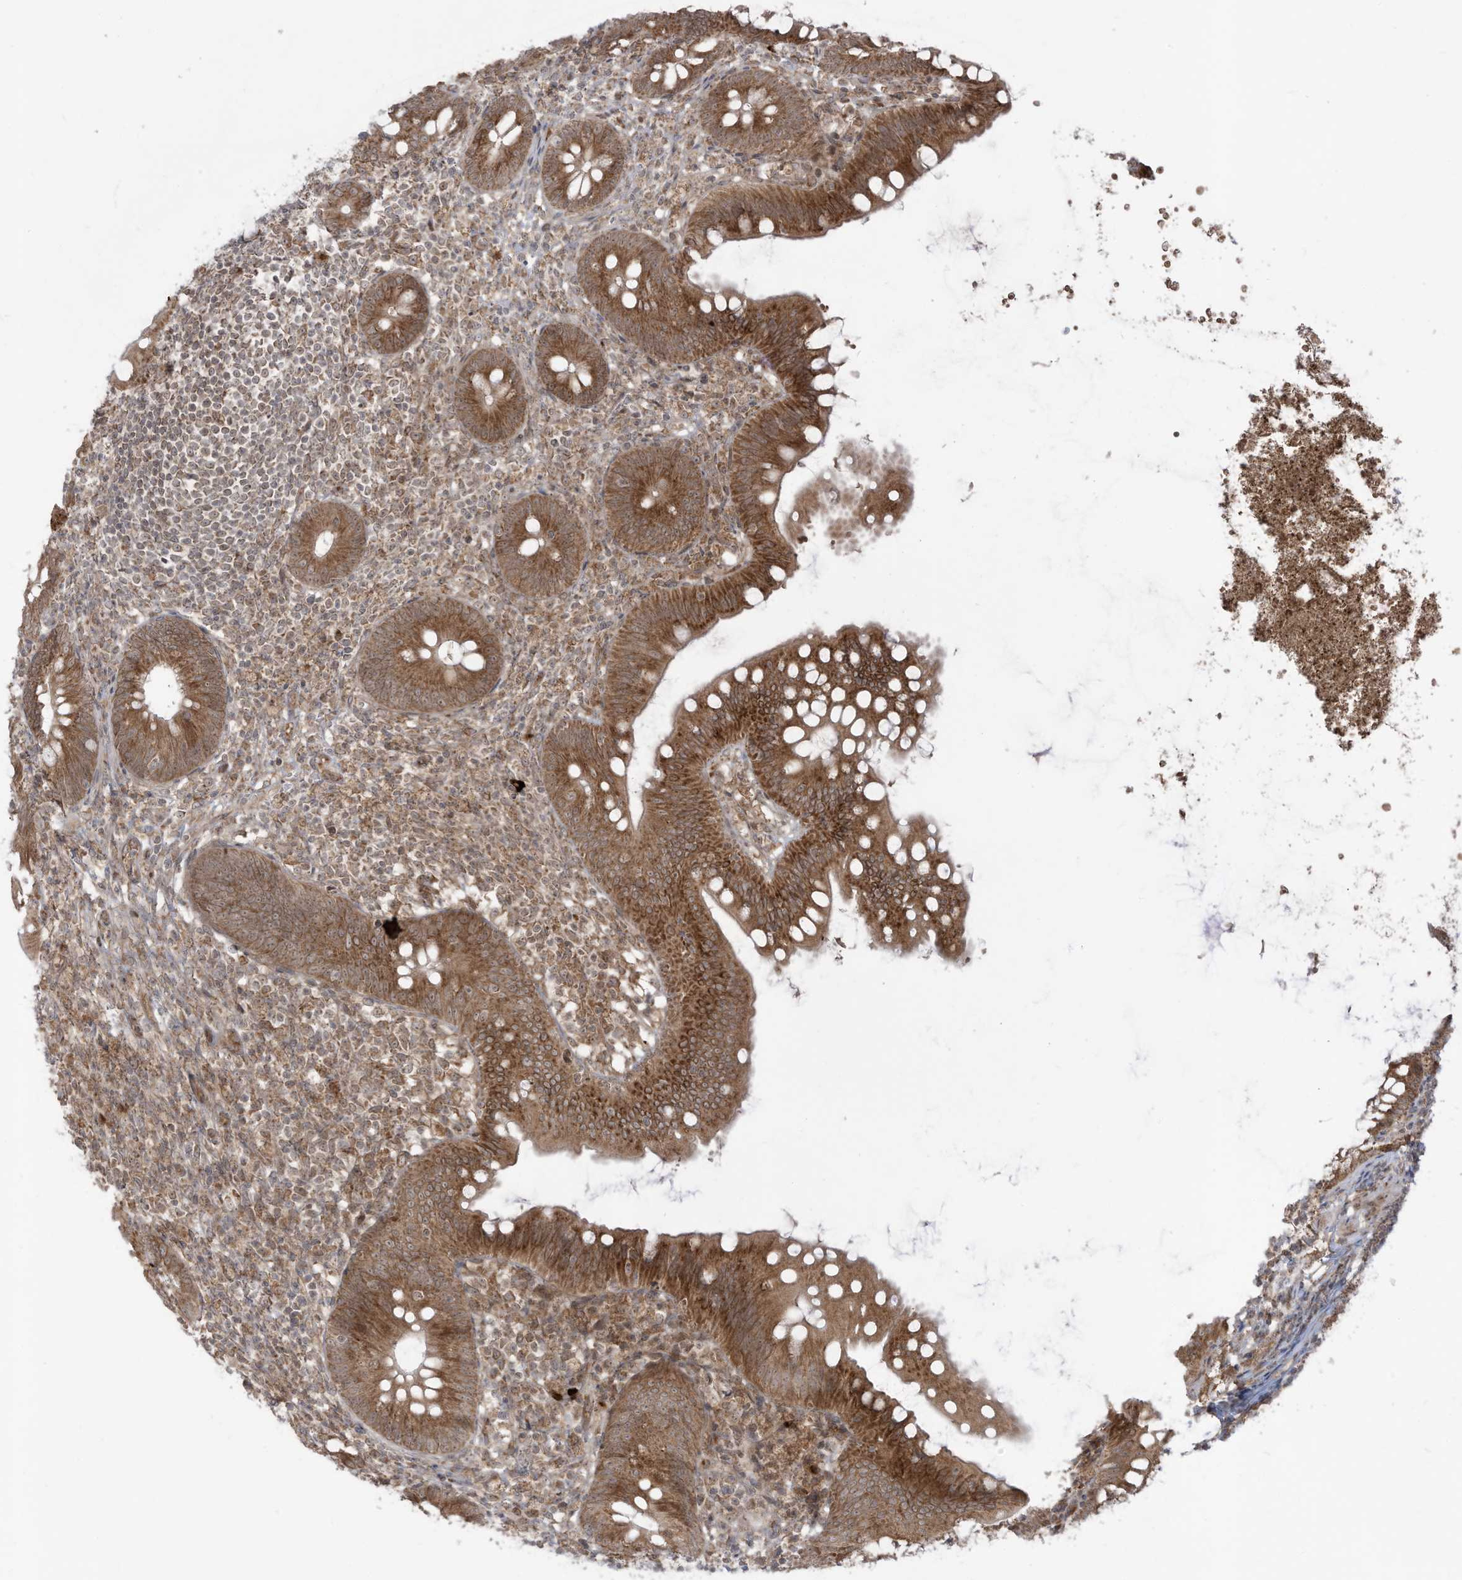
{"staining": {"intensity": "moderate", "quantity": ">75%", "location": "cytoplasmic/membranous"}, "tissue": "appendix", "cell_type": "Glandular cells", "image_type": "normal", "snomed": [{"axis": "morphology", "description": "Normal tissue, NOS"}, {"axis": "topography", "description": "Appendix"}], "caption": "Glandular cells display medium levels of moderate cytoplasmic/membranous positivity in approximately >75% of cells in benign human appendix.", "gene": "TRIM67", "patient": {"sex": "female", "age": 62}}